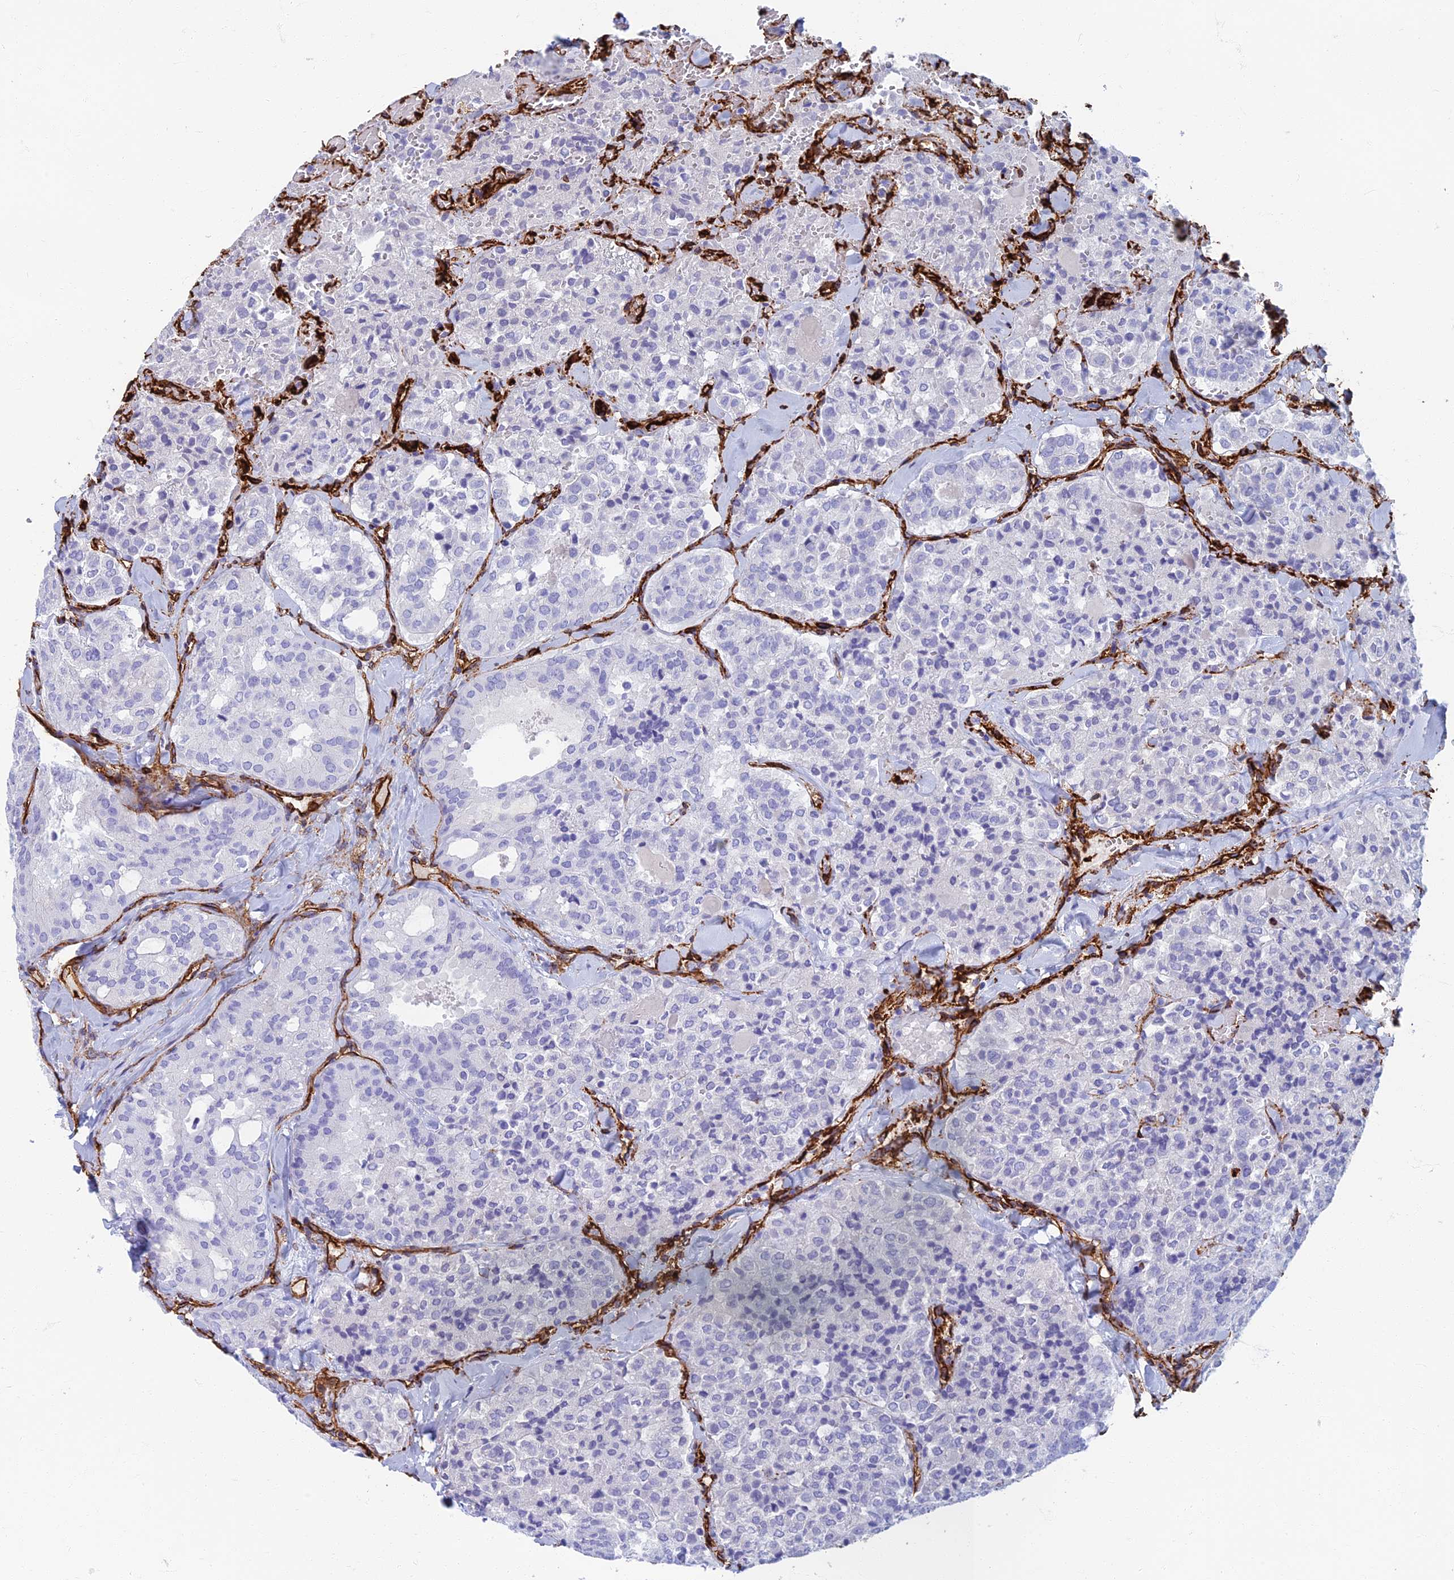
{"staining": {"intensity": "negative", "quantity": "none", "location": "none"}, "tissue": "thyroid cancer", "cell_type": "Tumor cells", "image_type": "cancer", "snomed": [{"axis": "morphology", "description": "Follicular adenoma carcinoma, NOS"}, {"axis": "topography", "description": "Thyroid gland"}], "caption": "Immunohistochemistry (IHC) of human follicular adenoma carcinoma (thyroid) shows no staining in tumor cells. Nuclei are stained in blue.", "gene": "ETFRF1", "patient": {"sex": "male", "age": 75}}